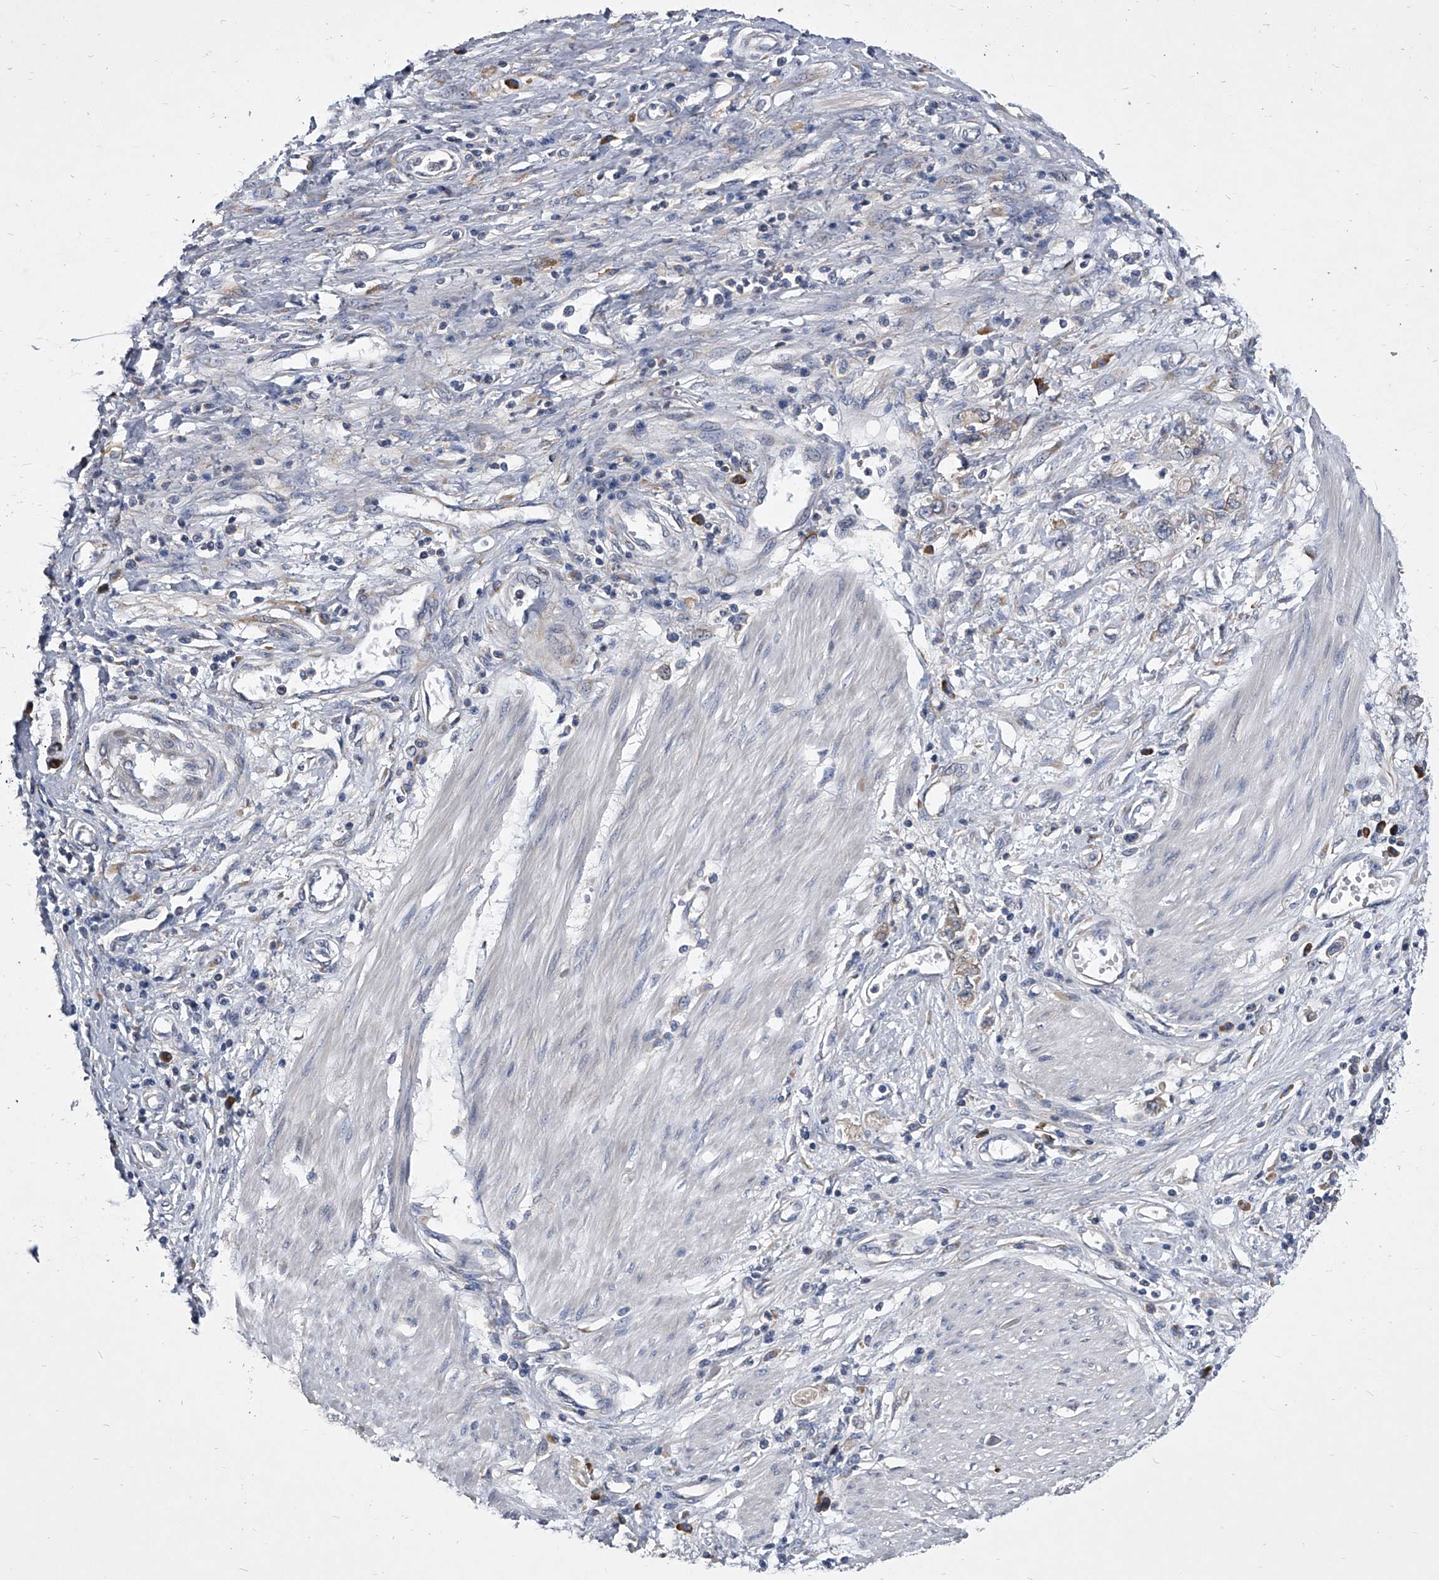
{"staining": {"intensity": "negative", "quantity": "none", "location": "none"}, "tissue": "stomach cancer", "cell_type": "Tumor cells", "image_type": "cancer", "snomed": [{"axis": "morphology", "description": "Adenocarcinoma, NOS"}, {"axis": "topography", "description": "Stomach"}], "caption": "The image reveals no significant staining in tumor cells of adenocarcinoma (stomach).", "gene": "CCR4", "patient": {"sex": "female", "age": 76}}